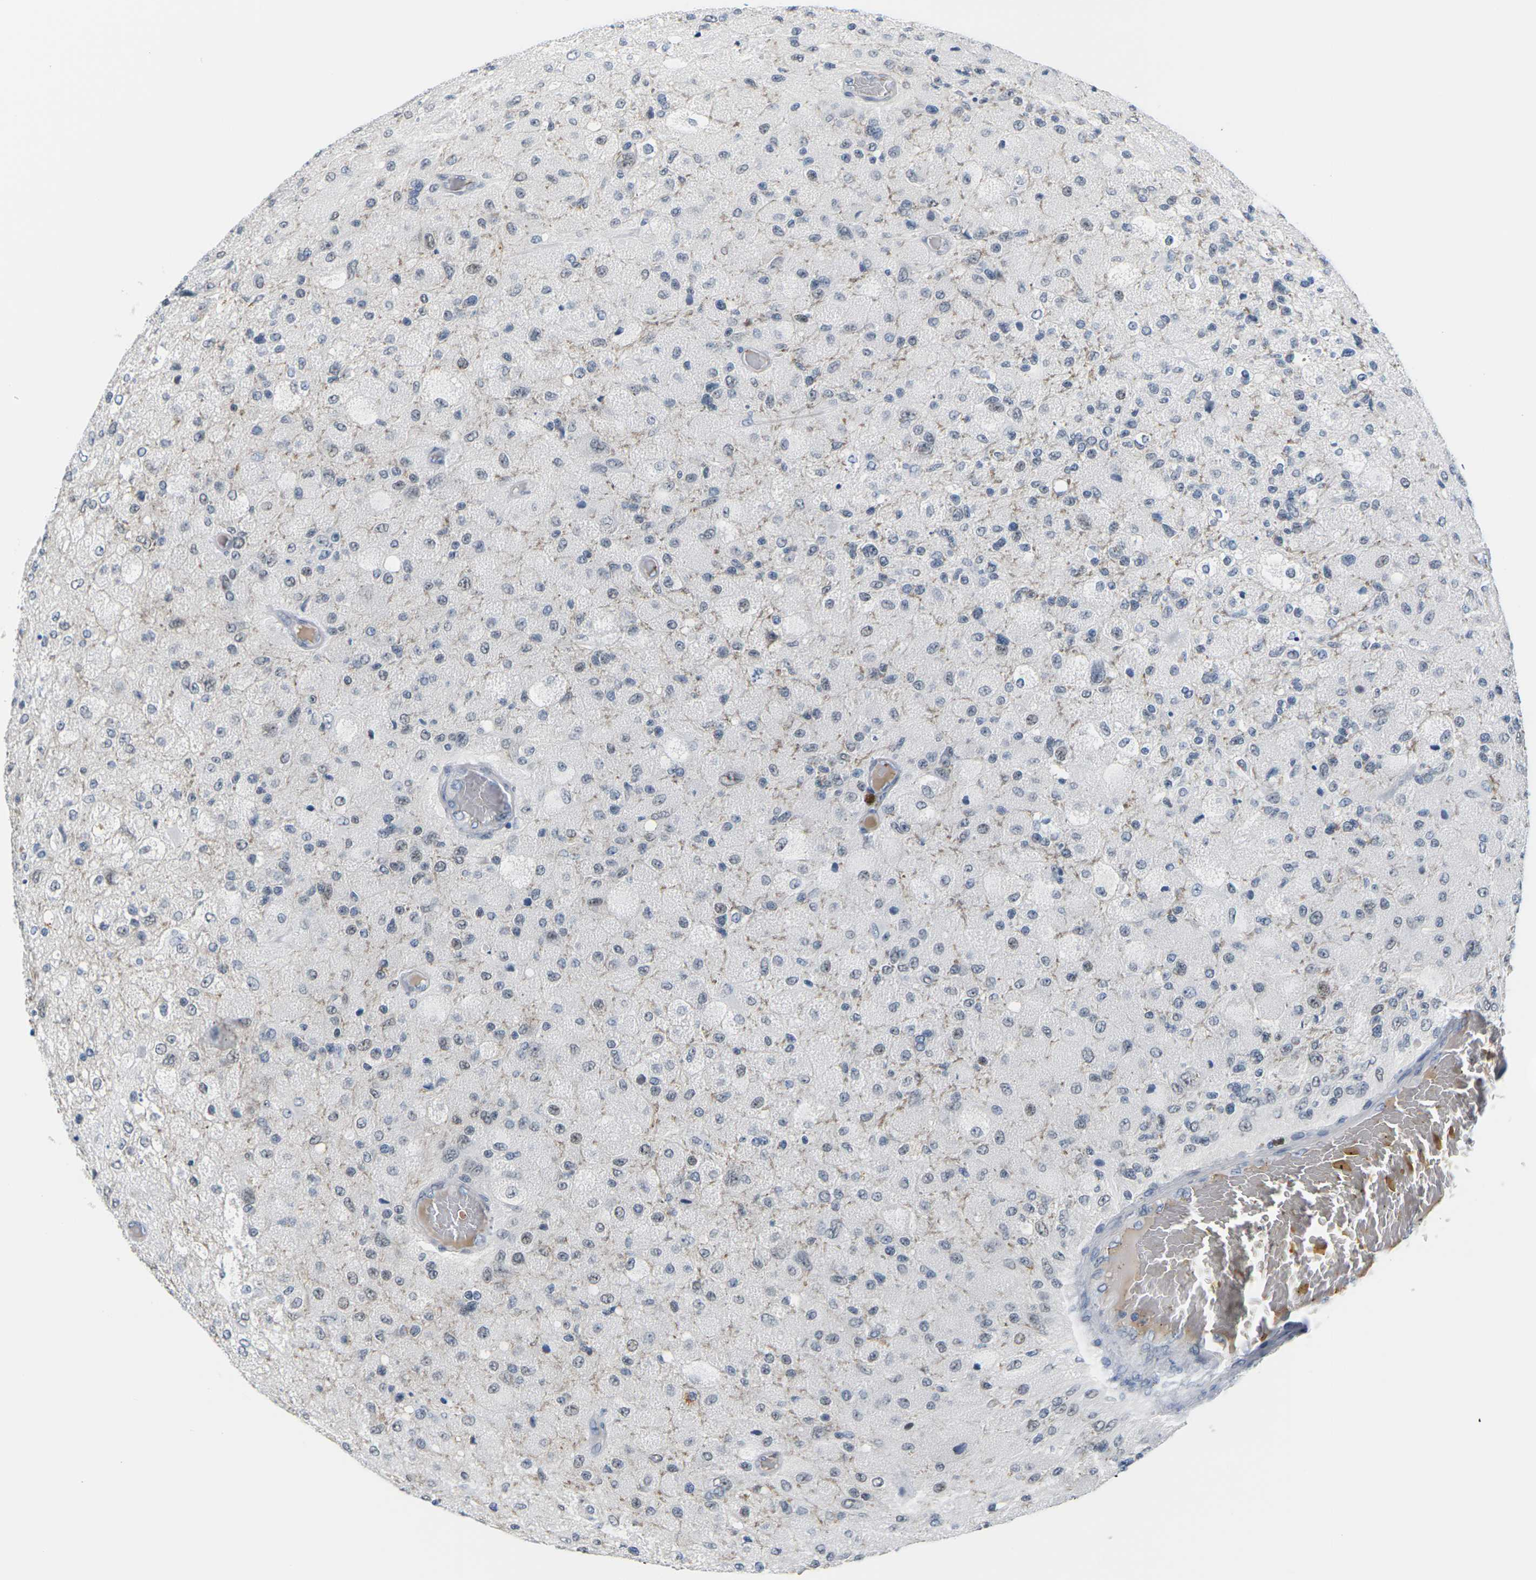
{"staining": {"intensity": "weak", "quantity": "<25%", "location": "nuclear"}, "tissue": "glioma", "cell_type": "Tumor cells", "image_type": "cancer", "snomed": [{"axis": "morphology", "description": "Normal tissue, NOS"}, {"axis": "morphology", "description": "Glioma, malignant, High grade"}, {"axis": "topography", "description": "Cerebral cortex"}], "caption": "Glioma was stained to show a protein in brown. There is no significant staining in tumor cells.", "gene": "PKP2", "patient": {"sex": "male", "age": 77}}